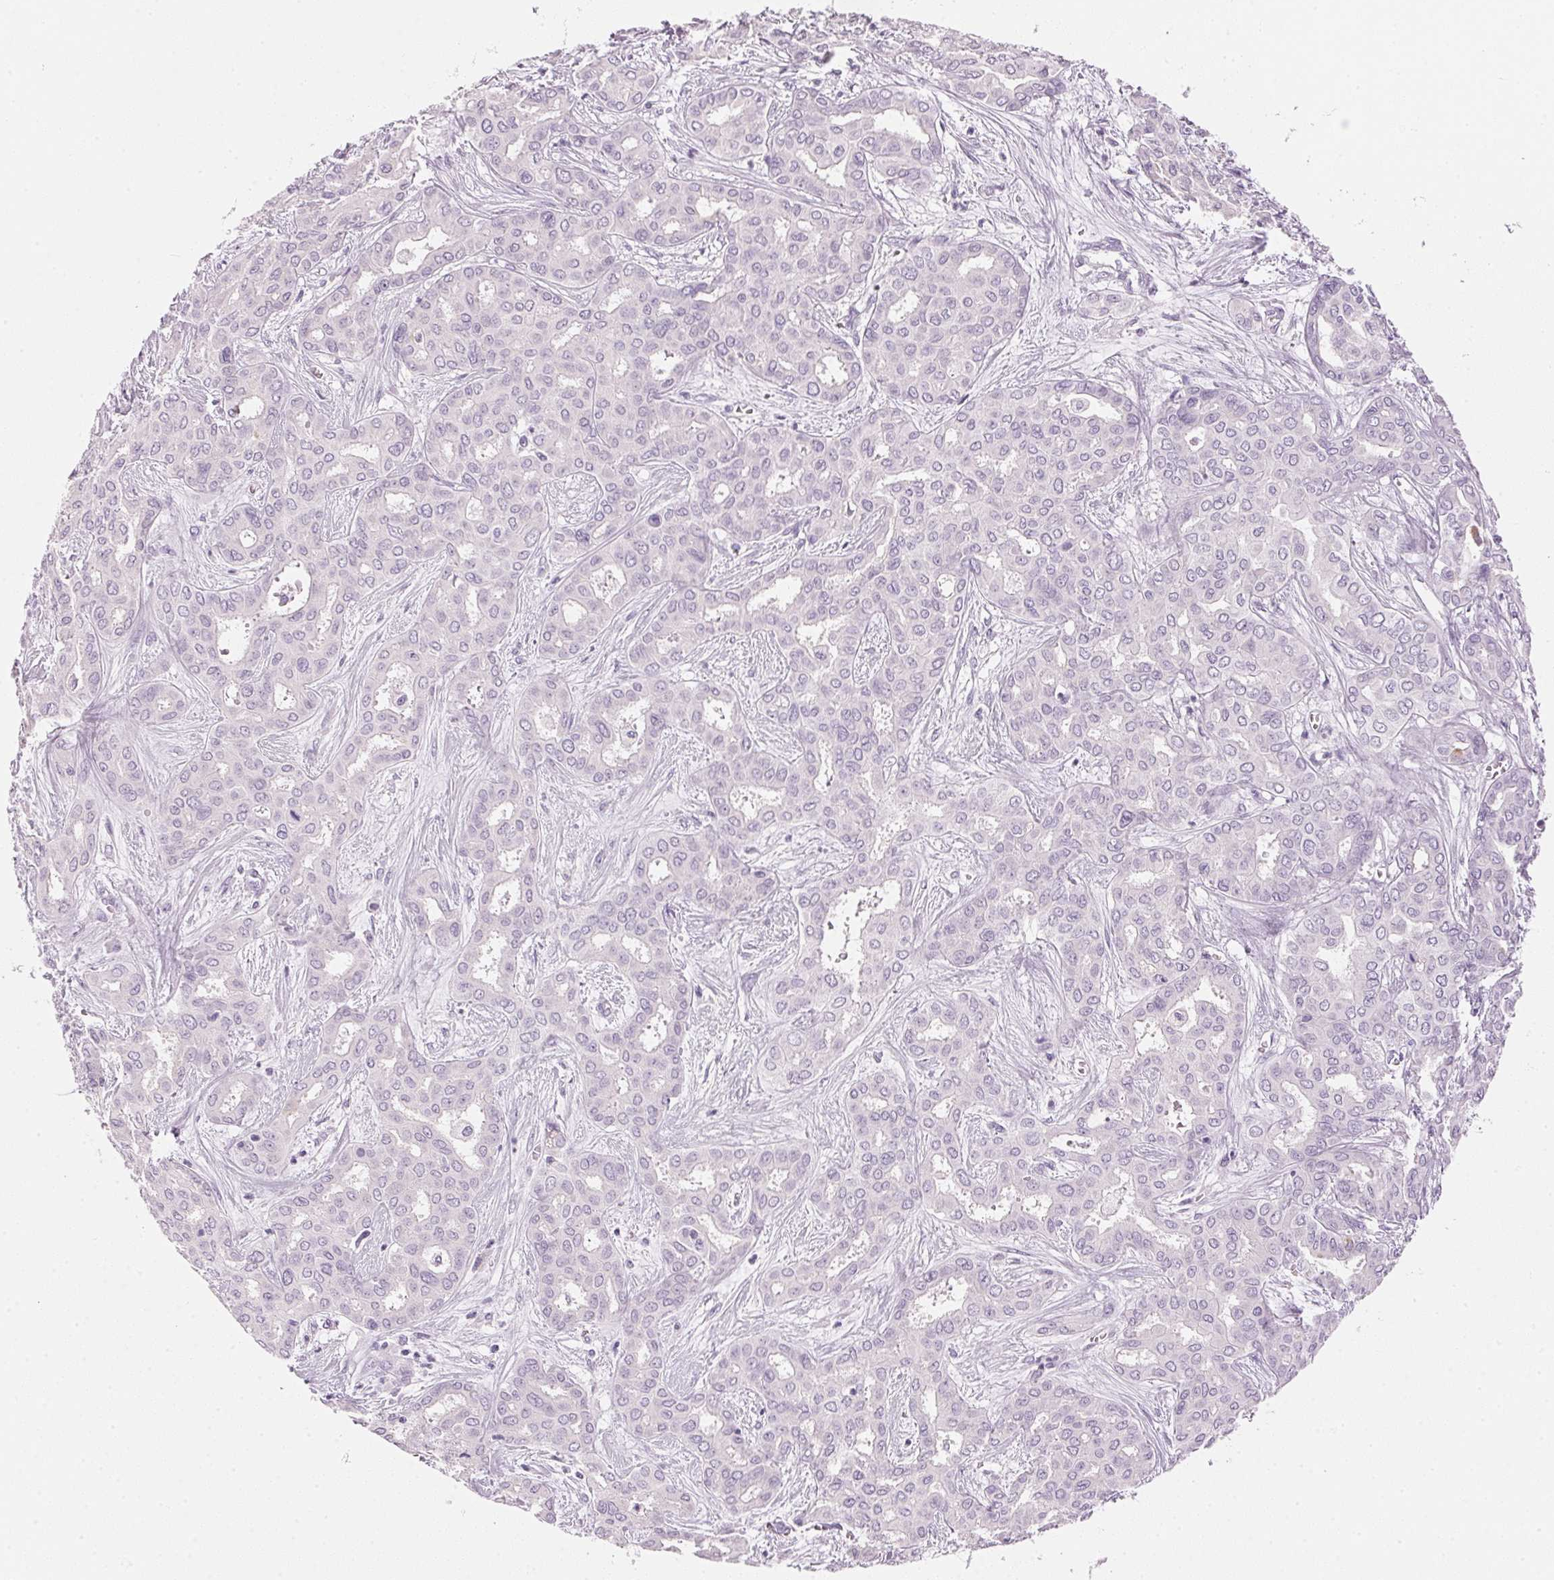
{"staining": {"intensity": "negative", "quantity": "none", "location": "none"}, "tissue": "liver cancer", "cell_type": "Tumor cells", "image_type": "cancer", "snomed": [{"axis": "morphology", "description": "Cholangiocarcinoma"}, {"axis": "topography", "description": "Liver"}], "caption": "Tumor cells are negative for brown protein staining in liver cancer (cholangiocarcinoma).", "gene": "IGFBP1", "patient": {"sex": "female", "age": 64}}